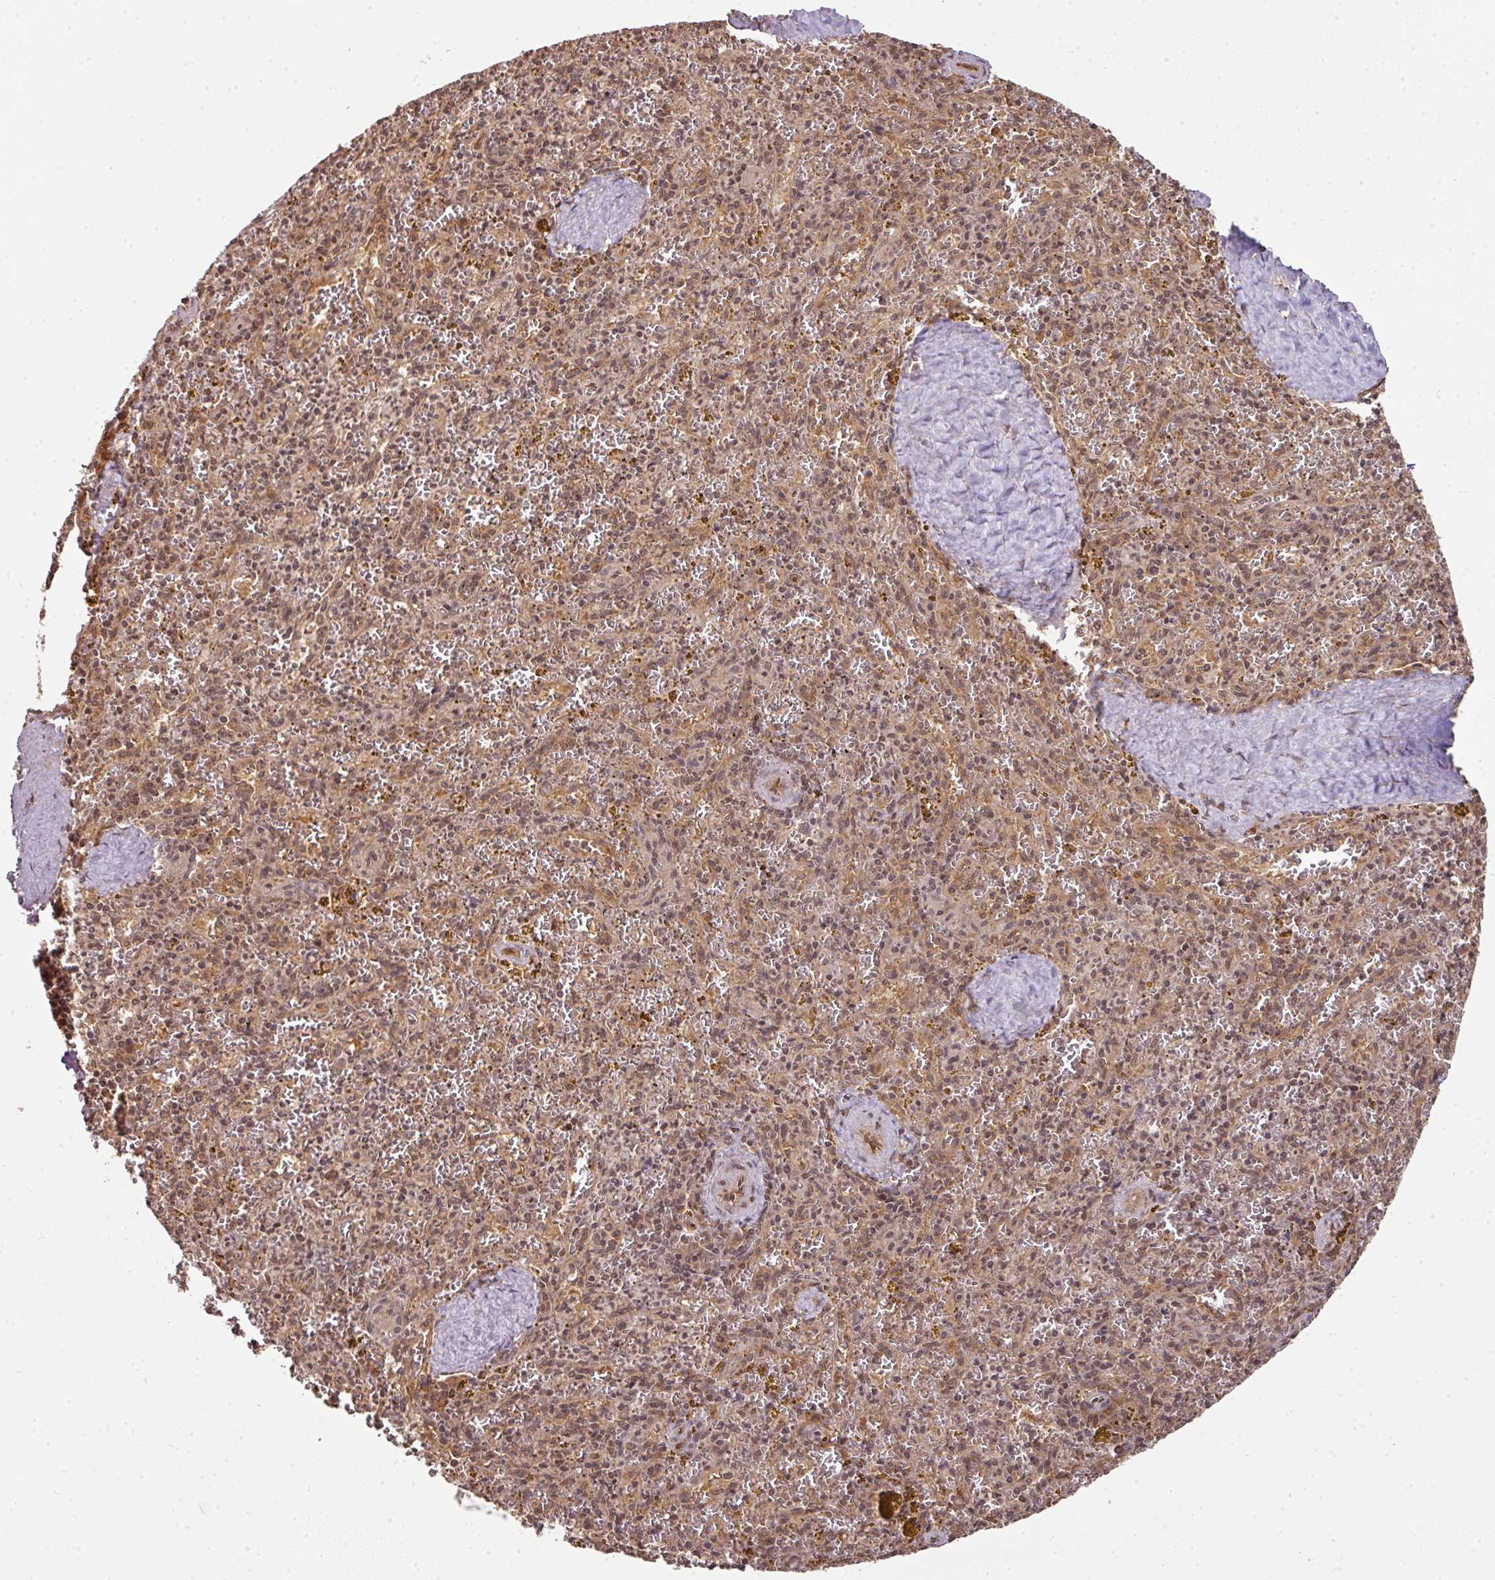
{"staining": {"intensity": "moderate", "quantity": ">75%", "location": "nuclear"}, "tissue": "spleen", "cell_type": "Cells in red pulp", "image_type": "normal", "snomed": [{"axis": "morphology", "description": "Normal tissue, NOS"}, {"axis": "topography", "description": "Spleen"}], "caption": "Protein staining of unremarkable spleen shows moderate nuclear expression in approximately >75% of cells in red pulp.", "gene": "ANKRD18A", "patient": {"sex": "male", "age": 57}}